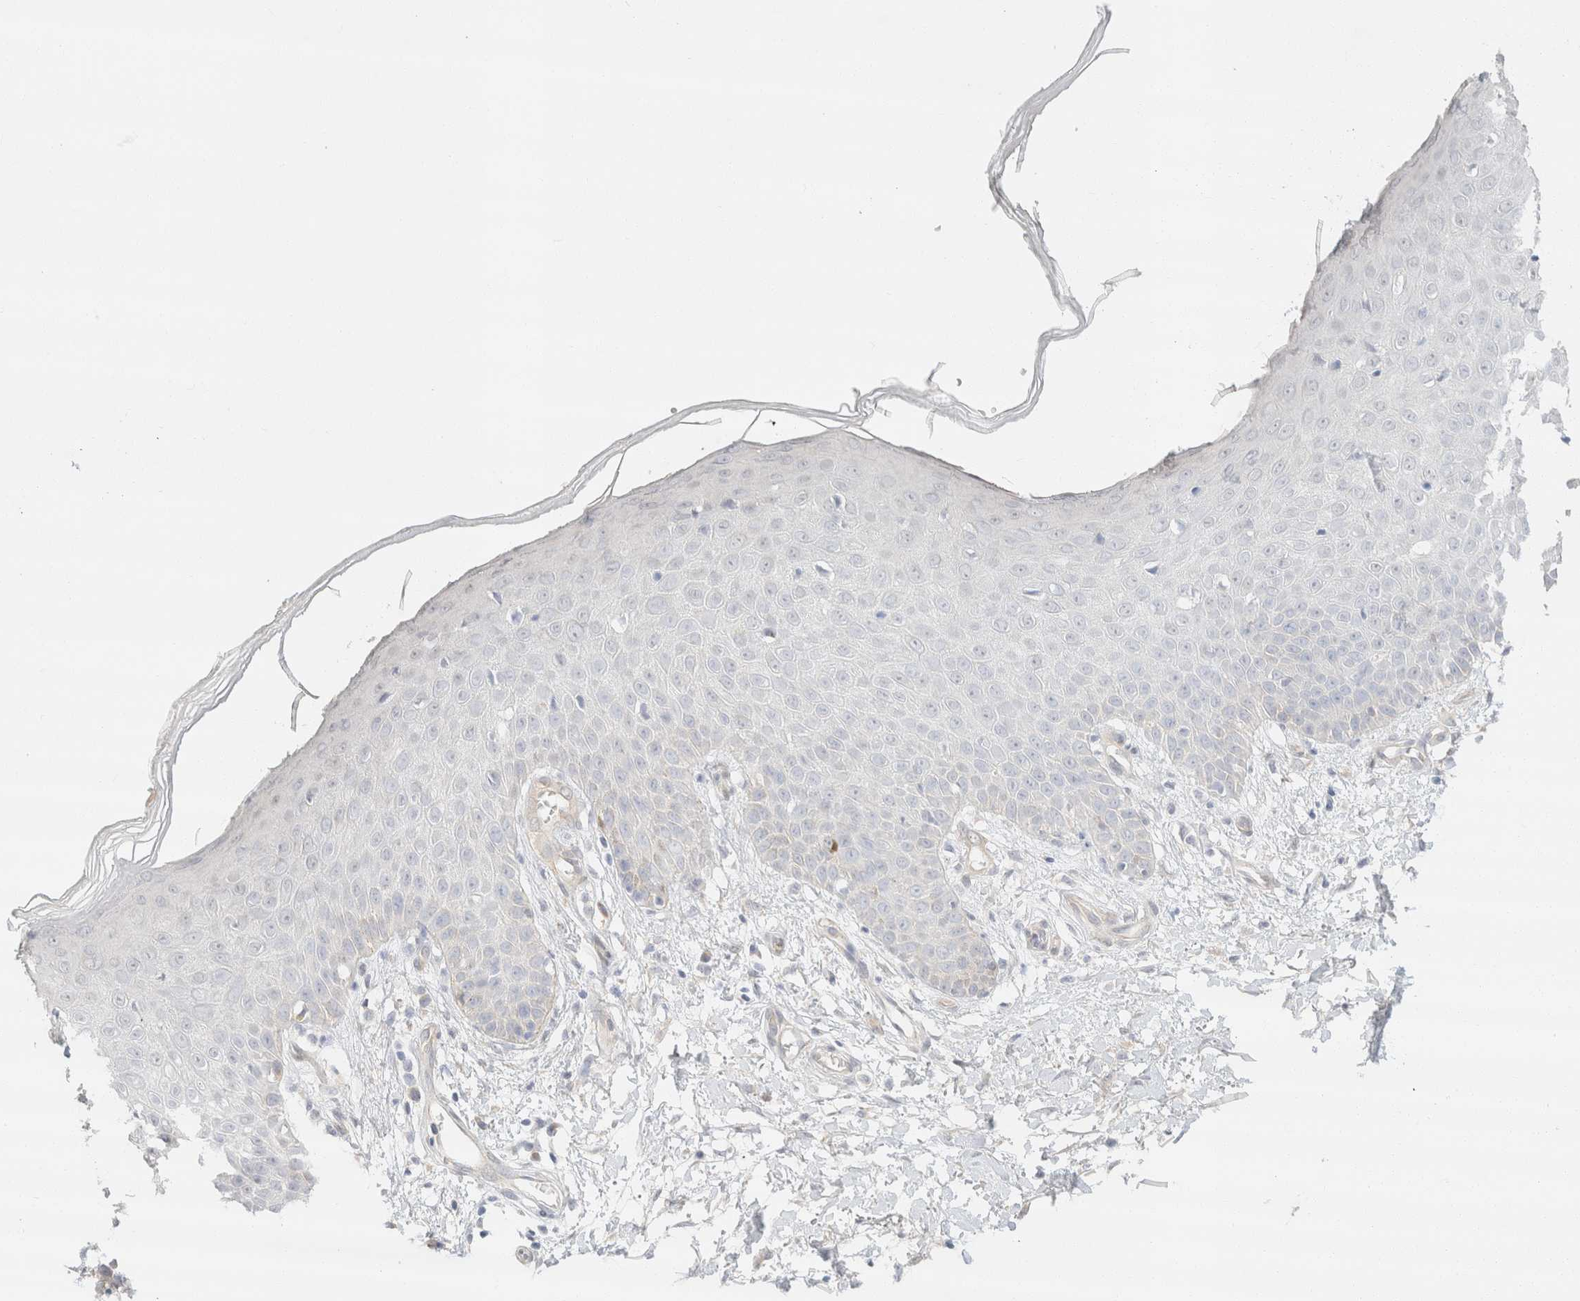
{"staining": {"intensity": "negative", "quantity": "none", "location": "none"}, "tissue": "skin", "cell_type": "Fibroblasts", "image_type": "normal", "snomed": [{"axis": "morphology", "description": "Normal tissue, NOS"}, {"axis": "morphology", "description": "Inflammation, NOS"}, {"axis": "topography", "description": "Skin"}], "caption": "This photomicrograph is of normal skin stained with immunohistochemistry (IHC) to label a protein in brown with the nuclei are counter-stained blue. There is no positivity in fibroblasts. (IHC, brightfield microscopy, high magnification).", "gene": "CSNK1E", "patient": {"sex": "female", "age": 44}}